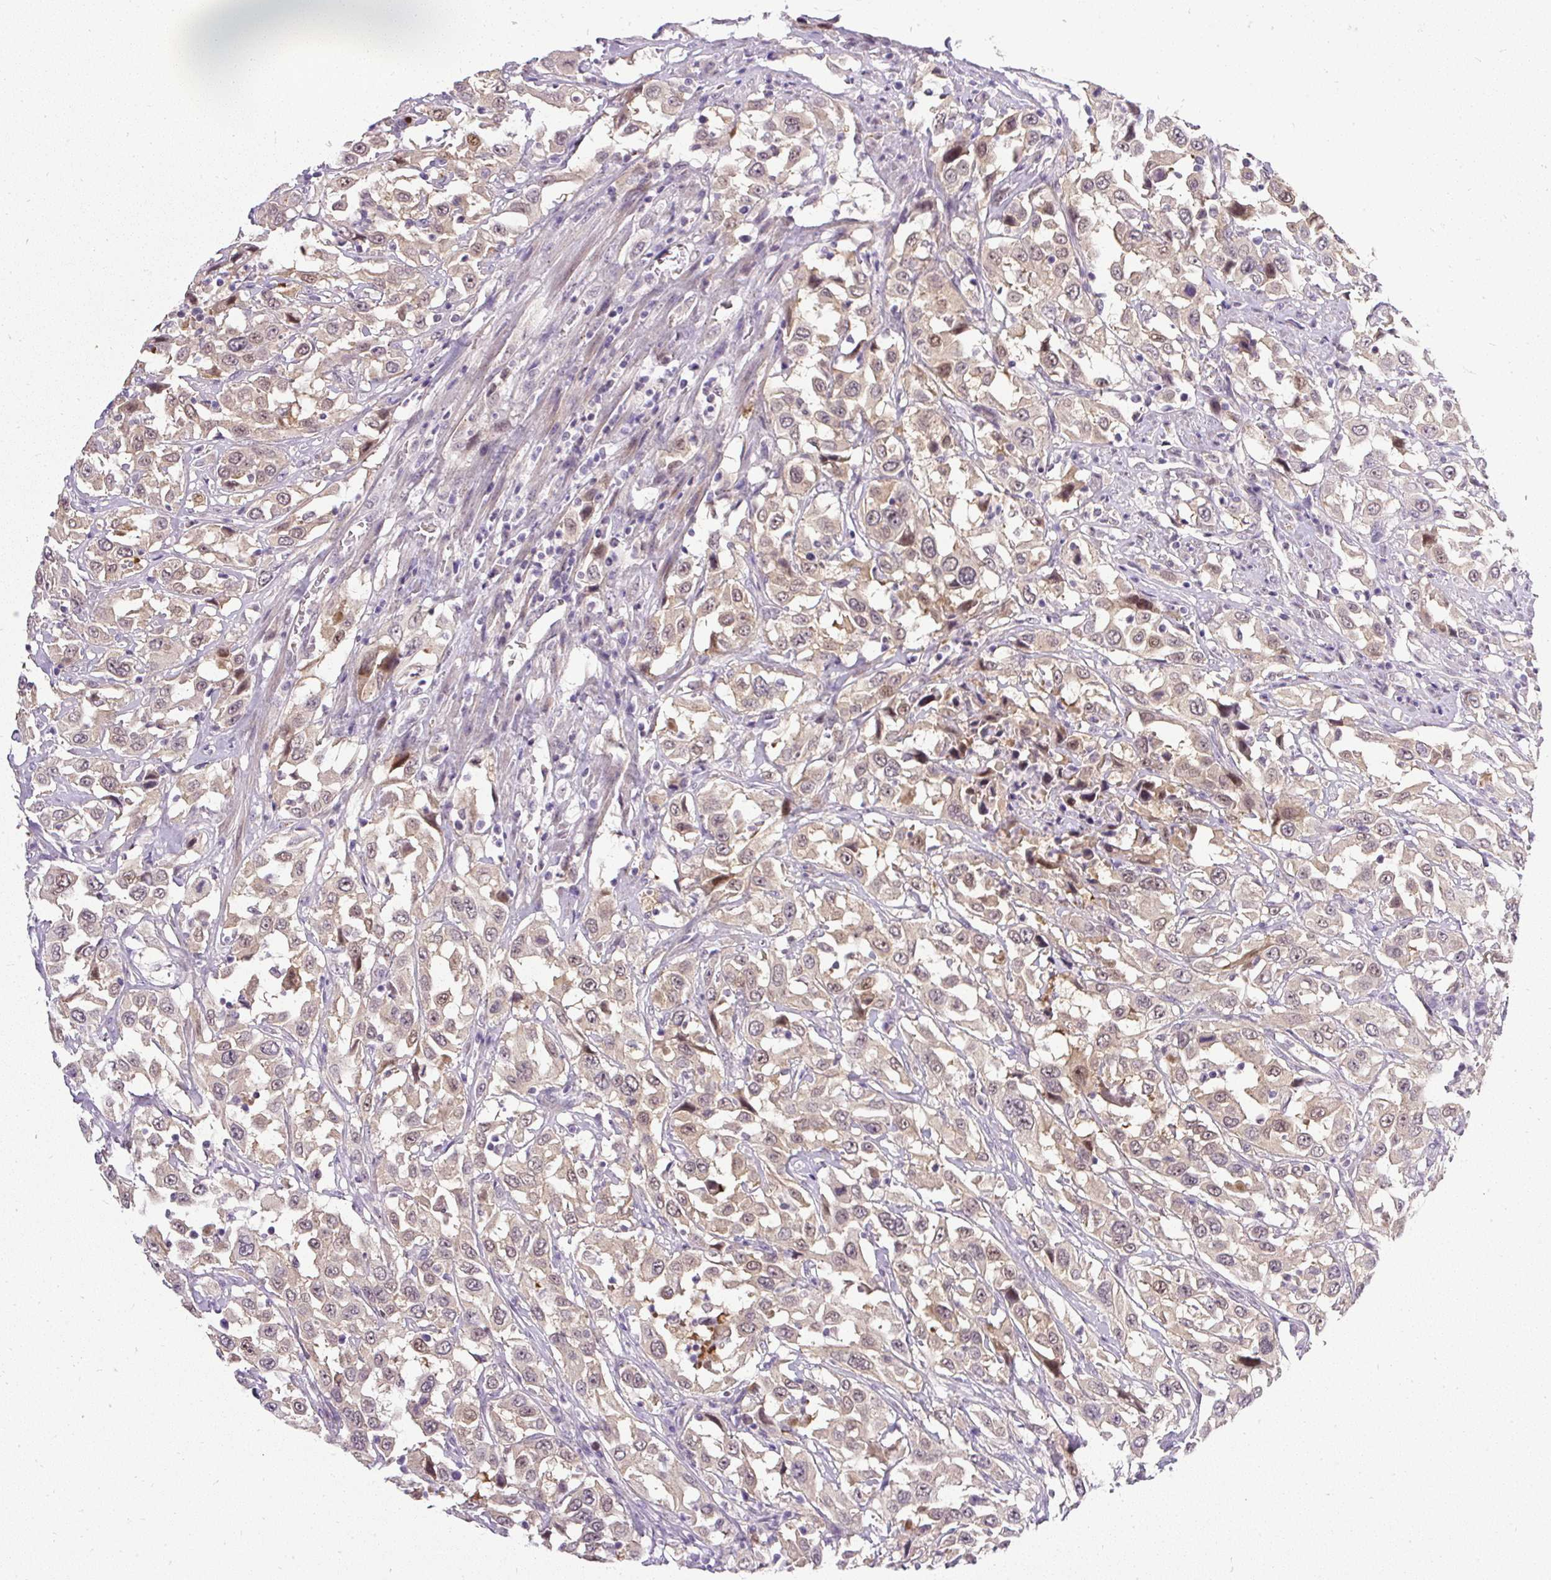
{"staining": {"intensity": "weak", "quantity": ">75%", "location": "cytoplasmic/membranous,nuclear"}, "tissue": "urothelial cancer", "cell_type": "Tumor cells", "image_type": "cancer", "snomed": [{"axis": "morphology", "description": "Urothelial carcinoma, High grade"}, {"axis": "topography", "description": "Urinary bladder"}], "caption": "IHC (DAB (3,3'-diaminobenzidine)) staining of urothelial cancer shows weak cytoplasmic/membranous and nuclear protein staining in about >75% of tumor cells. Using DAB (3,3'-diaminobenzidine) (brown) and hematoxylin (blue) stains, captured at high magnification using brightfield microscopy.", "gene": "FAM117B", "patient": {"sex": "male", "age": 61}}